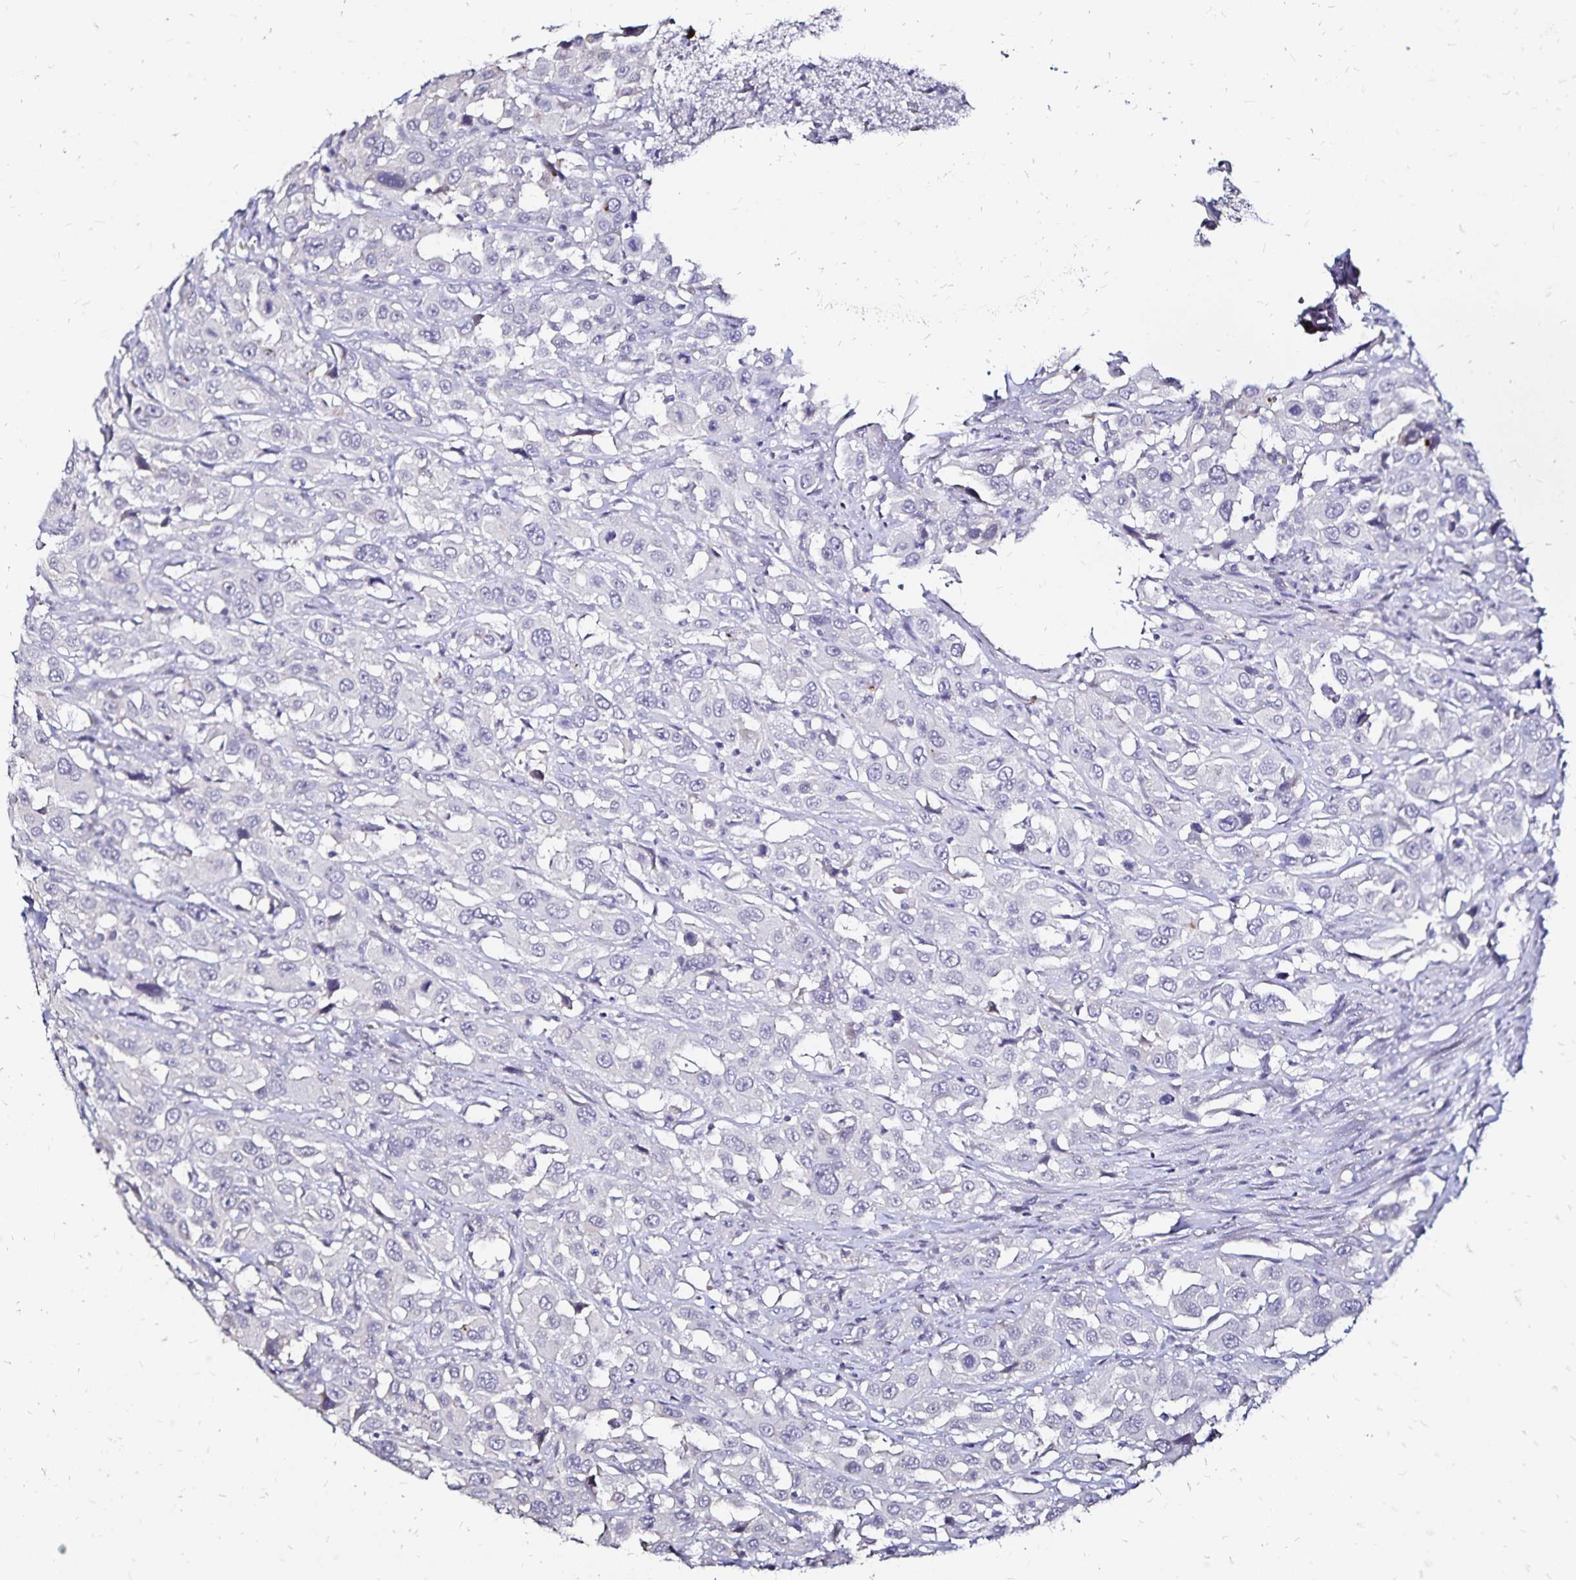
{"staining": {"intensity": "negative", "quantity": "none", "location": "none"}, "tissue": "urothelial cancer", "cell_type": "Tumor cells", "image_type": "cancer", "snomed": [{"axis": "morphology", "description": "Urothelial carcinoma, High grade"}, {"axis": "topography", "description": "Urinary bladder"}], "caption": "The micrograph reveals no staining of tumor cells in urothelial cancer.", "gene": "SLC5A1", "patient": {"sex": "male", "age": 61}}